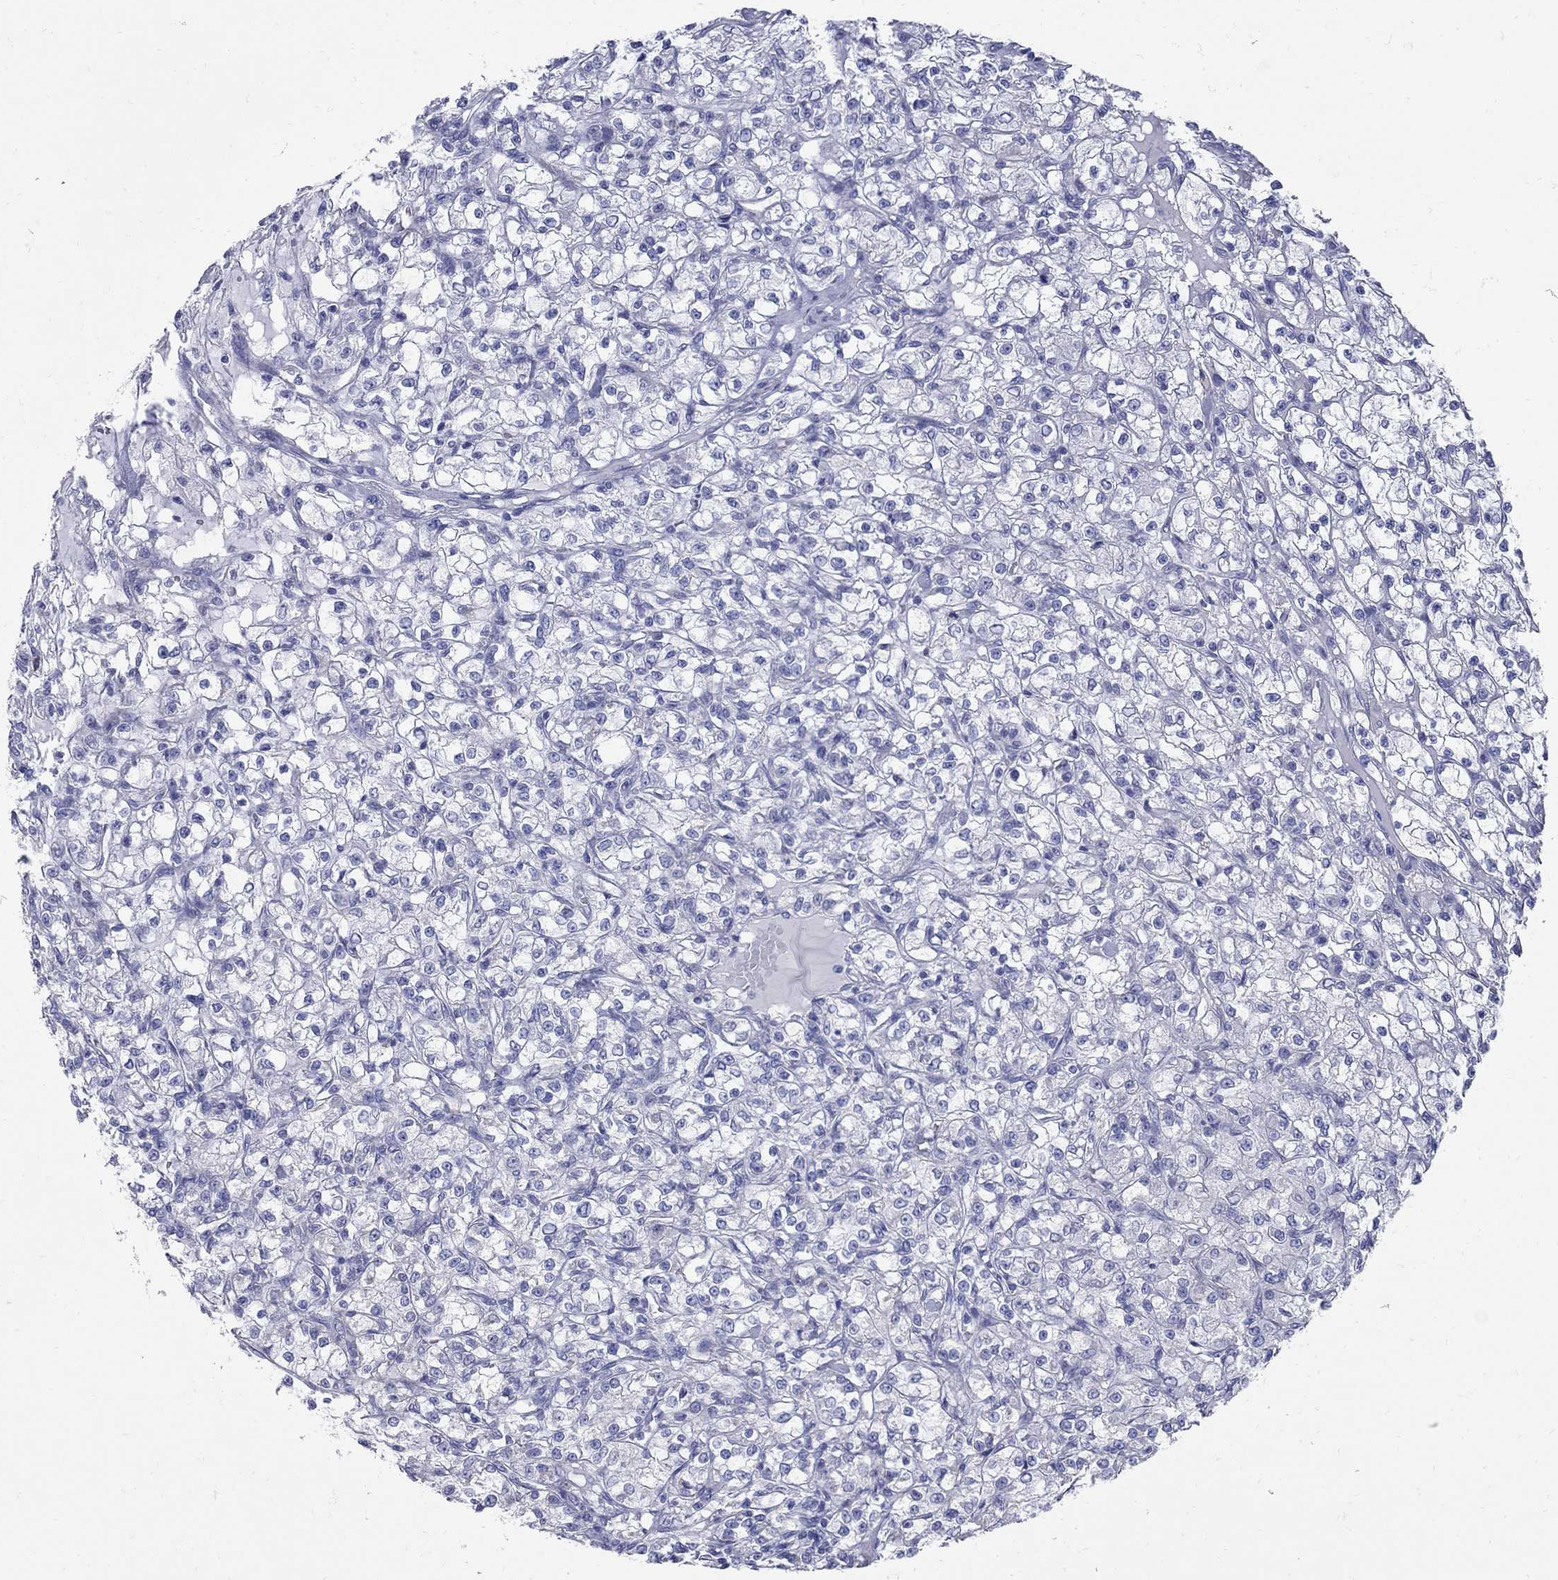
{"staining": {"intensity": "negative", "quantity": "none", "location": "none"}, "tissue": "renal cancer", "cell_type": "Tumor cells", "image_type": "cancer", "snomed": [{"axis": "morphology", "description": "Adenocarcinoma, NOS"}, {"axis": "topography", "description": "Kidney"}], "caption": "This histopathology image is of adenocarcinoma (renal) stained with immunohistochemistry (IHC) to label a protein in brown with the nuclei are counter-stained blue. There is no positivity in tumor cells. The staining is performed using DAB (3,3'-diaminobenzidine) brown chromogen with nuclei counter-stained in using hematoxylin.", "gene": "PDZD3", "patient": {"sex": "female", "age": 59}}